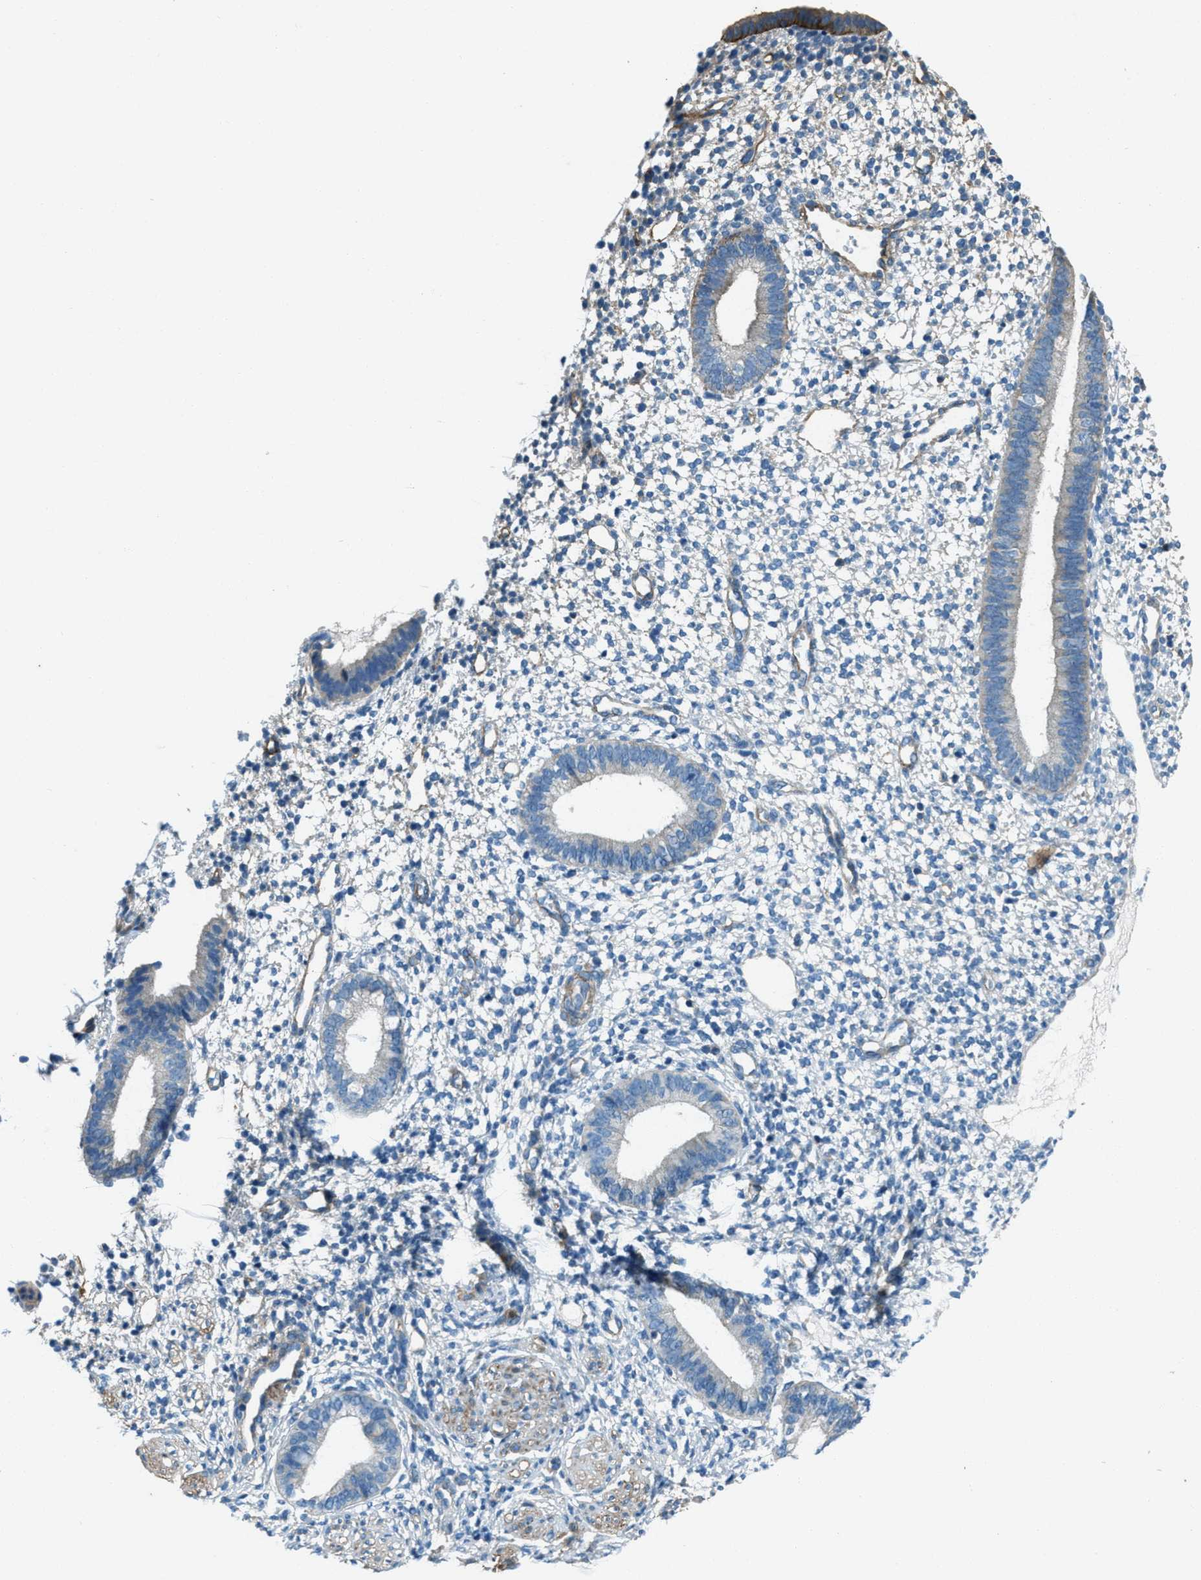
{"staining": {"intensity": "negative", "quantity": "none", "location": "none"}, "tissue": "endometrium", "cell_type": "Cells in endometrial stroma", "image_type": "normal", "snomed": [{"axis": "morphology", "description": "Normal tissue, NOS"}, {"axis": "topography", "description": "Endometrium"}], "caption": "This is an immunohistochemistry photomicrograph of benign endometrium. There is no expression in cells in endometrial stroma.", "gene": "SVIL", "patient": {"sex": "female", "age": 46}}